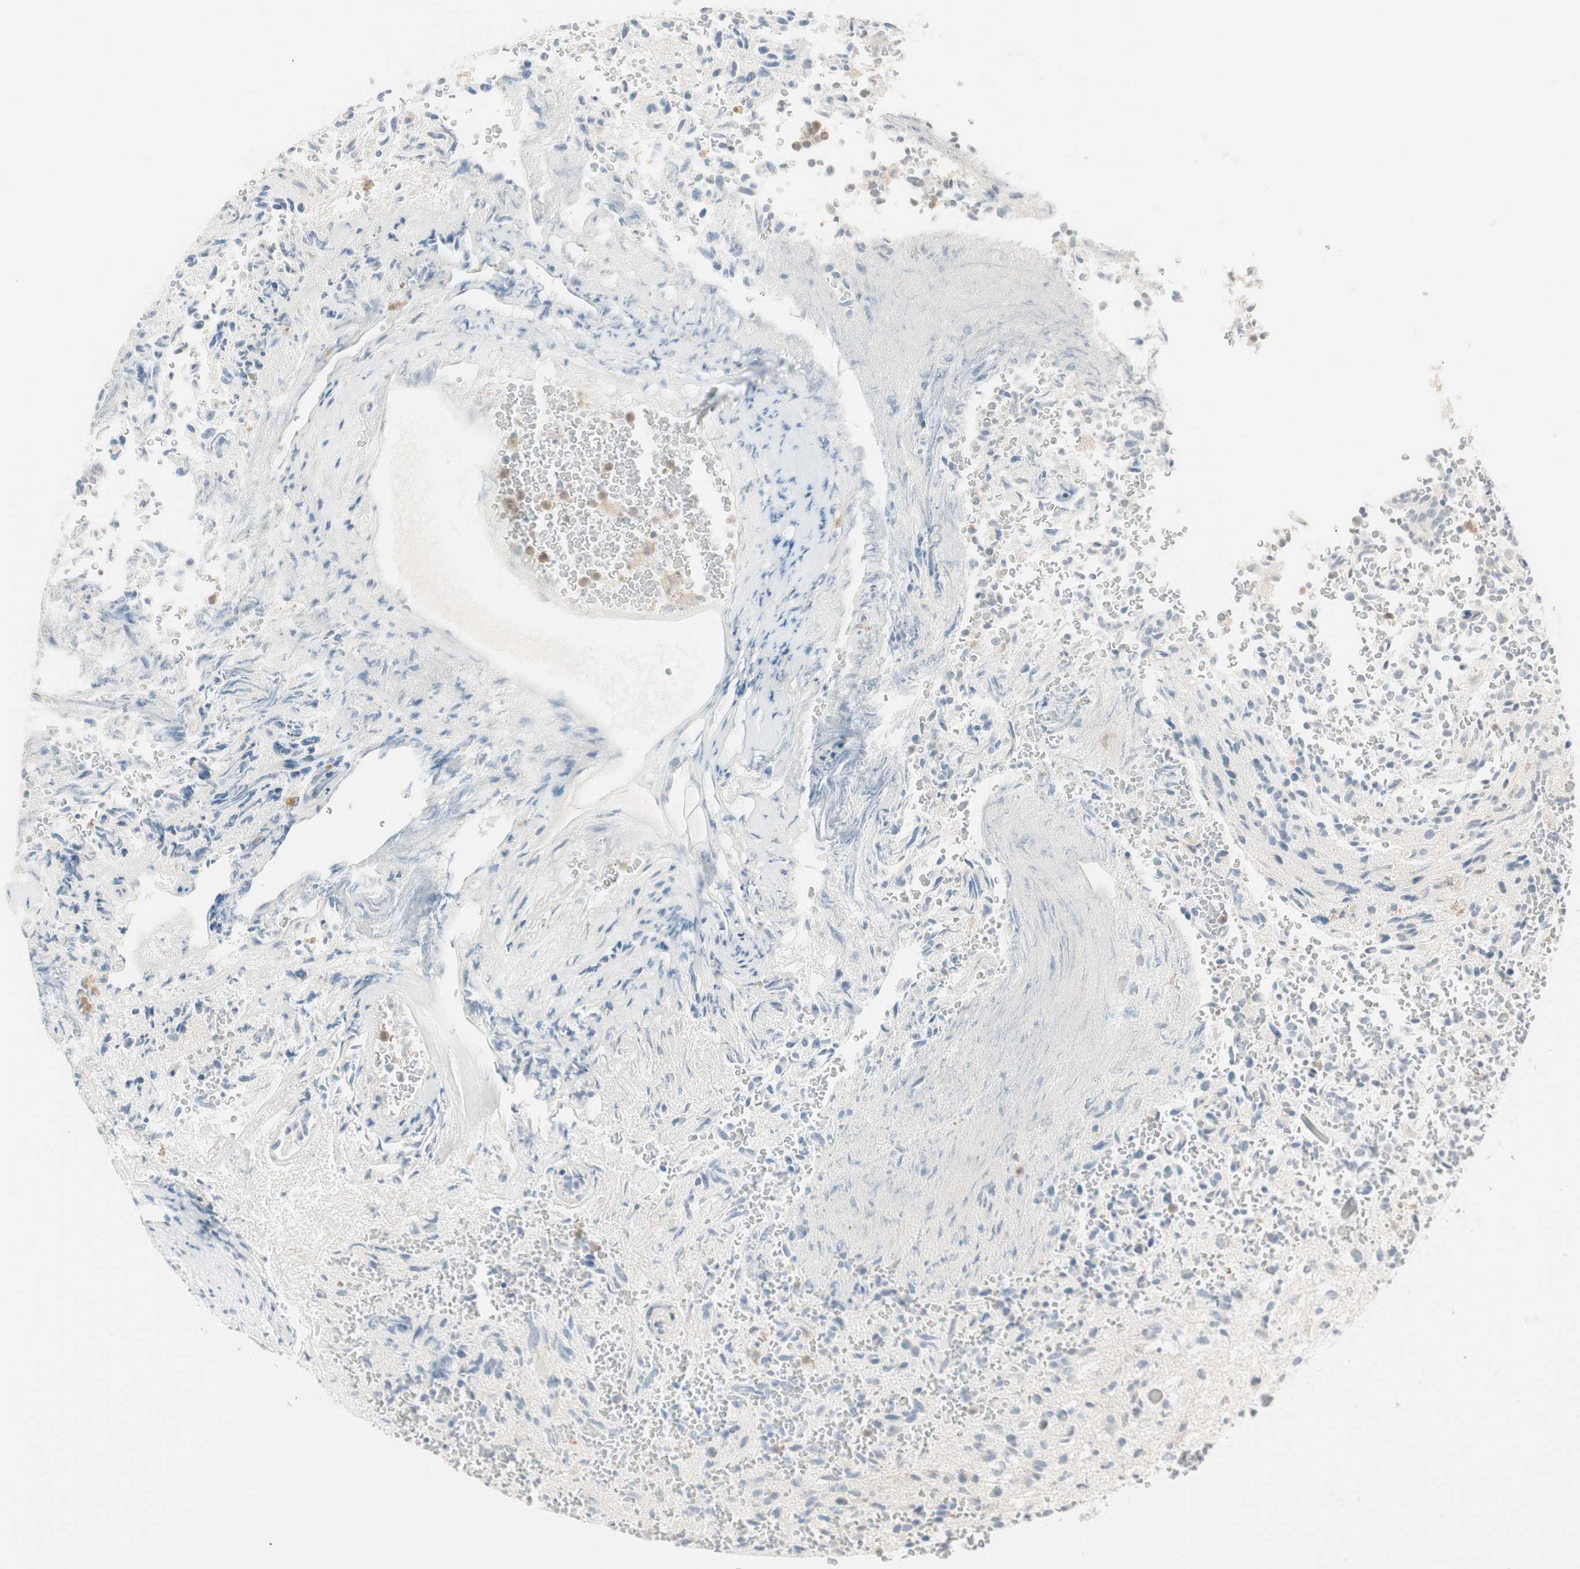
{"staining": {"intensity": "negative", "quantity": "none", "location": "none"}, "tissue": "glioma", "cell_type": "Tumor cells", "image_type": "cancer", "snomed": [{"axis": "morphology", "description": "Glioma, malignant, High grade"}, {"axis": "topography", "description": "pancreas cauda"}], "caption": "This is a photomicrograph of immunohistochemistry staining of malignant glioma (high-grade), which shows no expression in tumor cells.", "gene": "CGRRF1", "patient": {"sex": "male", "age": 60}}